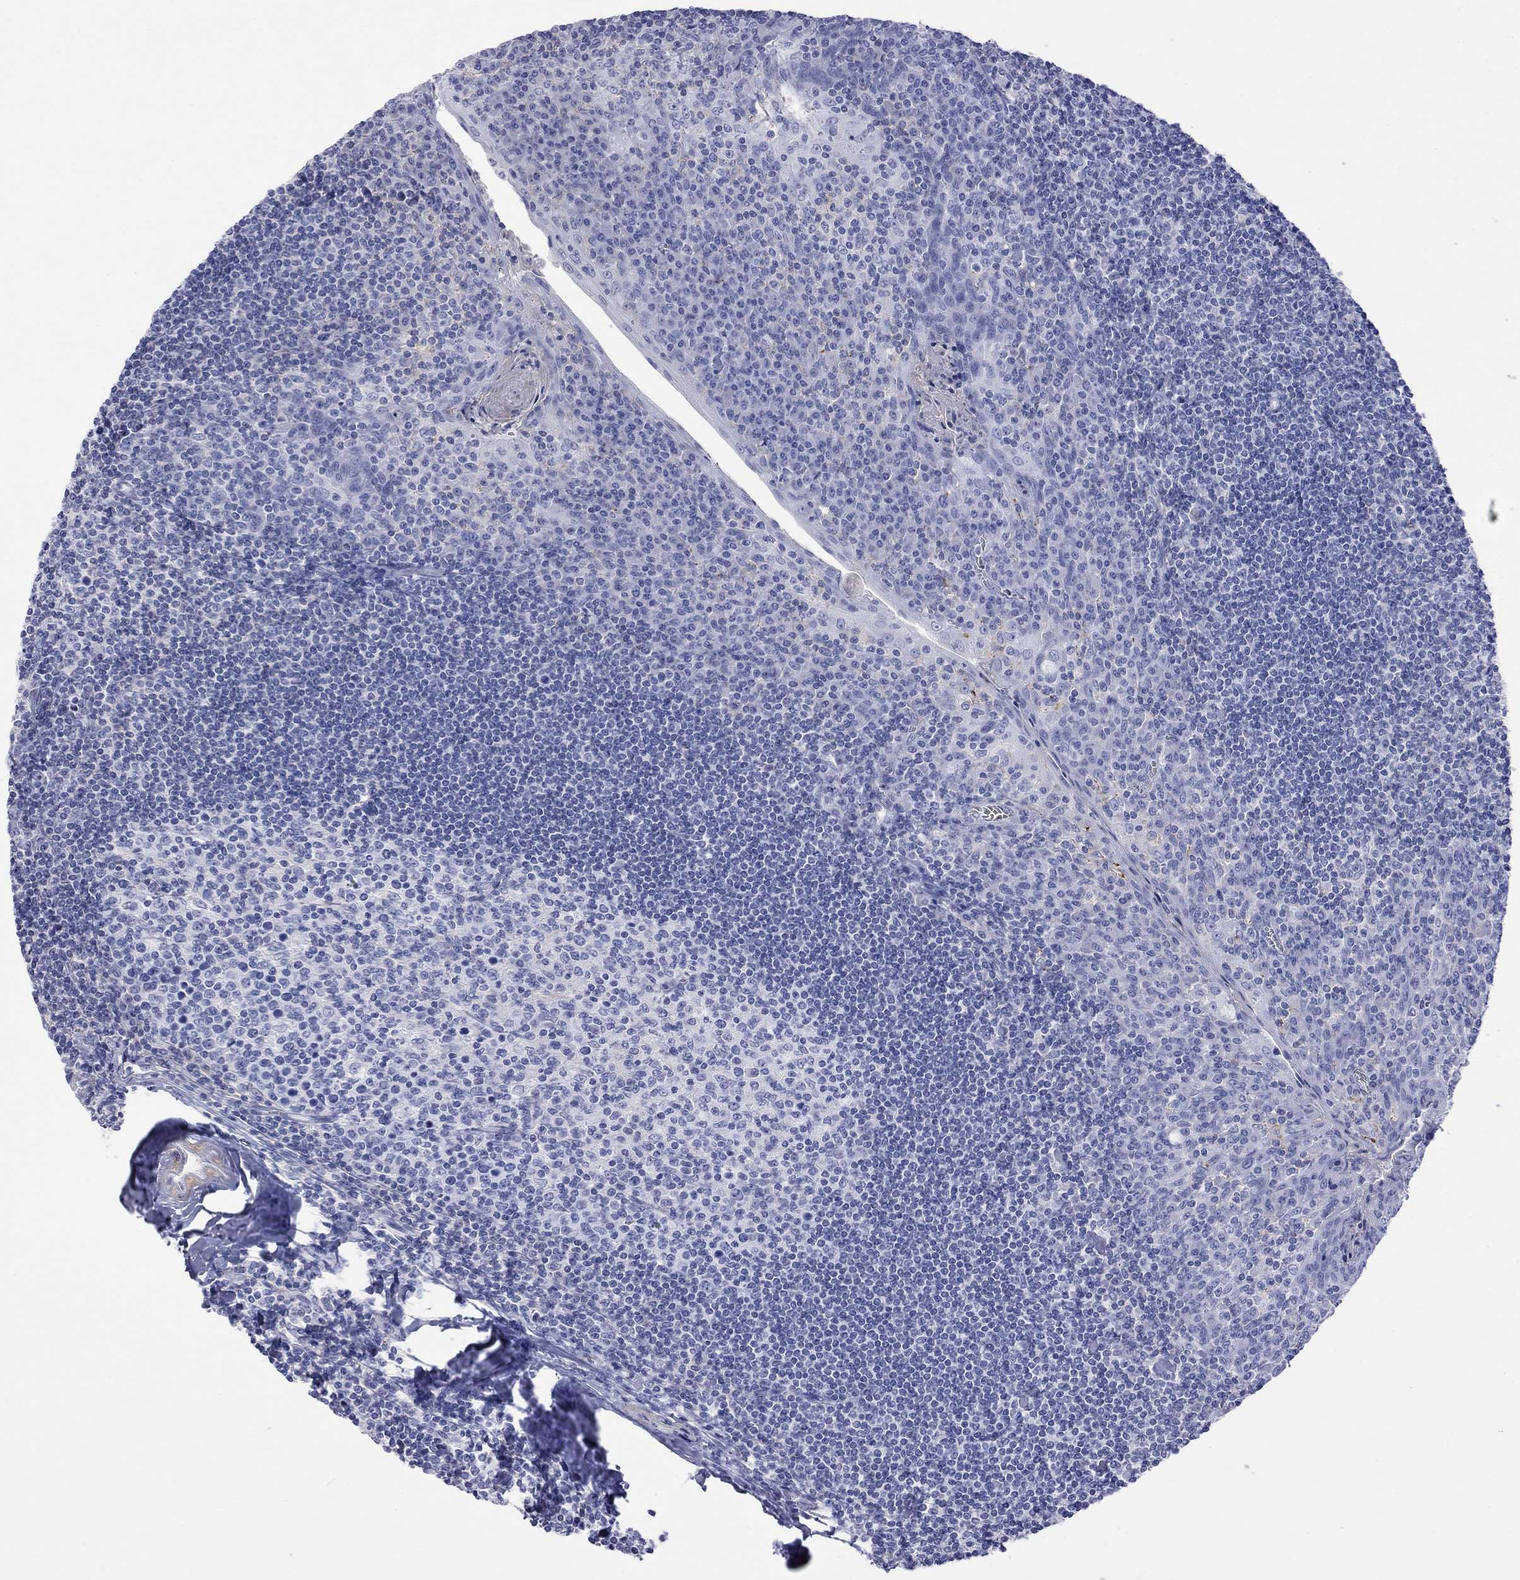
{"staining": {"intensity": "negative", "quantity": "none", "location": "none"}, "tissue": "tonsil", "cell_type": "Germinal center cells", "image_type": "normal", "snomed": [{"axis": "morphology", "description": "Normal tissue, NOS"}, {"axis": "topography", "description": "Tonsil"}], "caption": "Protein analysis of normal tonsil exhibits no significant expression in germinal center cells. The staining was performed using DAB to visualize the protein expression in brown, while the nuclei were stained in blue with hematoxylin (Magnification: 20x).", "gene": "S100A3", "patient": {"sex": "female", "age": 12}}